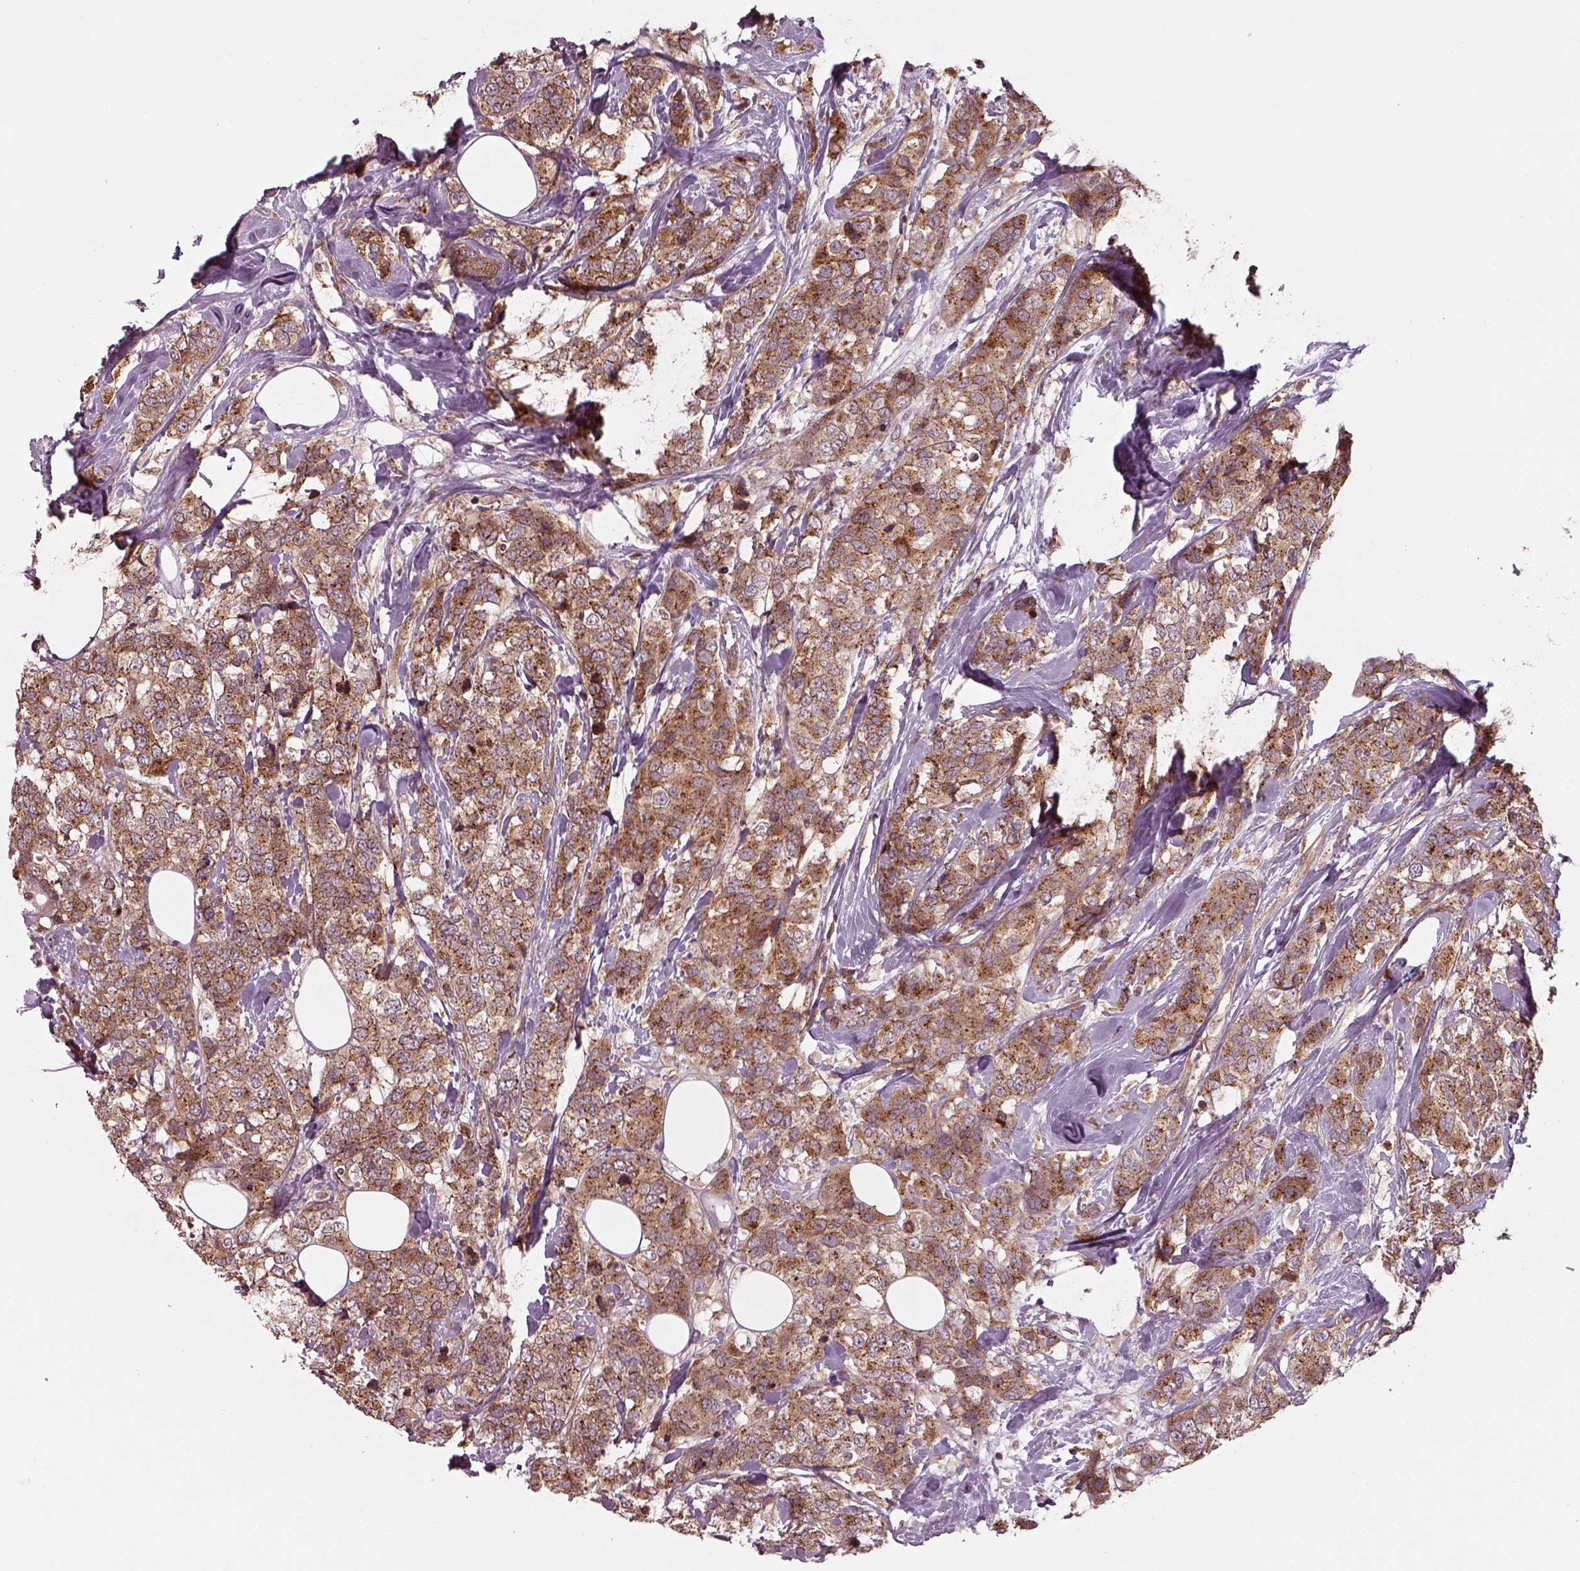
{"staining": {"intensity": "strong", "quantity": ">75%", "location": "cytoplasmic/membranous"}, "tissue": "breast cancer", "cell_type": "Tumor cells", "image_type": "cancer", "snomed": [{"axis": "morphology", "description": "Lobular carcinoma"}, {"axis": "topography", "description": "Breast"}], "caption": "Immunohistochemistry of breast lobular carcinoma demonstrates high levels of strong cytoplasmic/membranous staining in approximately >75% of tumor cells.", "gene": "CHMP3", "patient": {"sex": "female", "age": 59}}